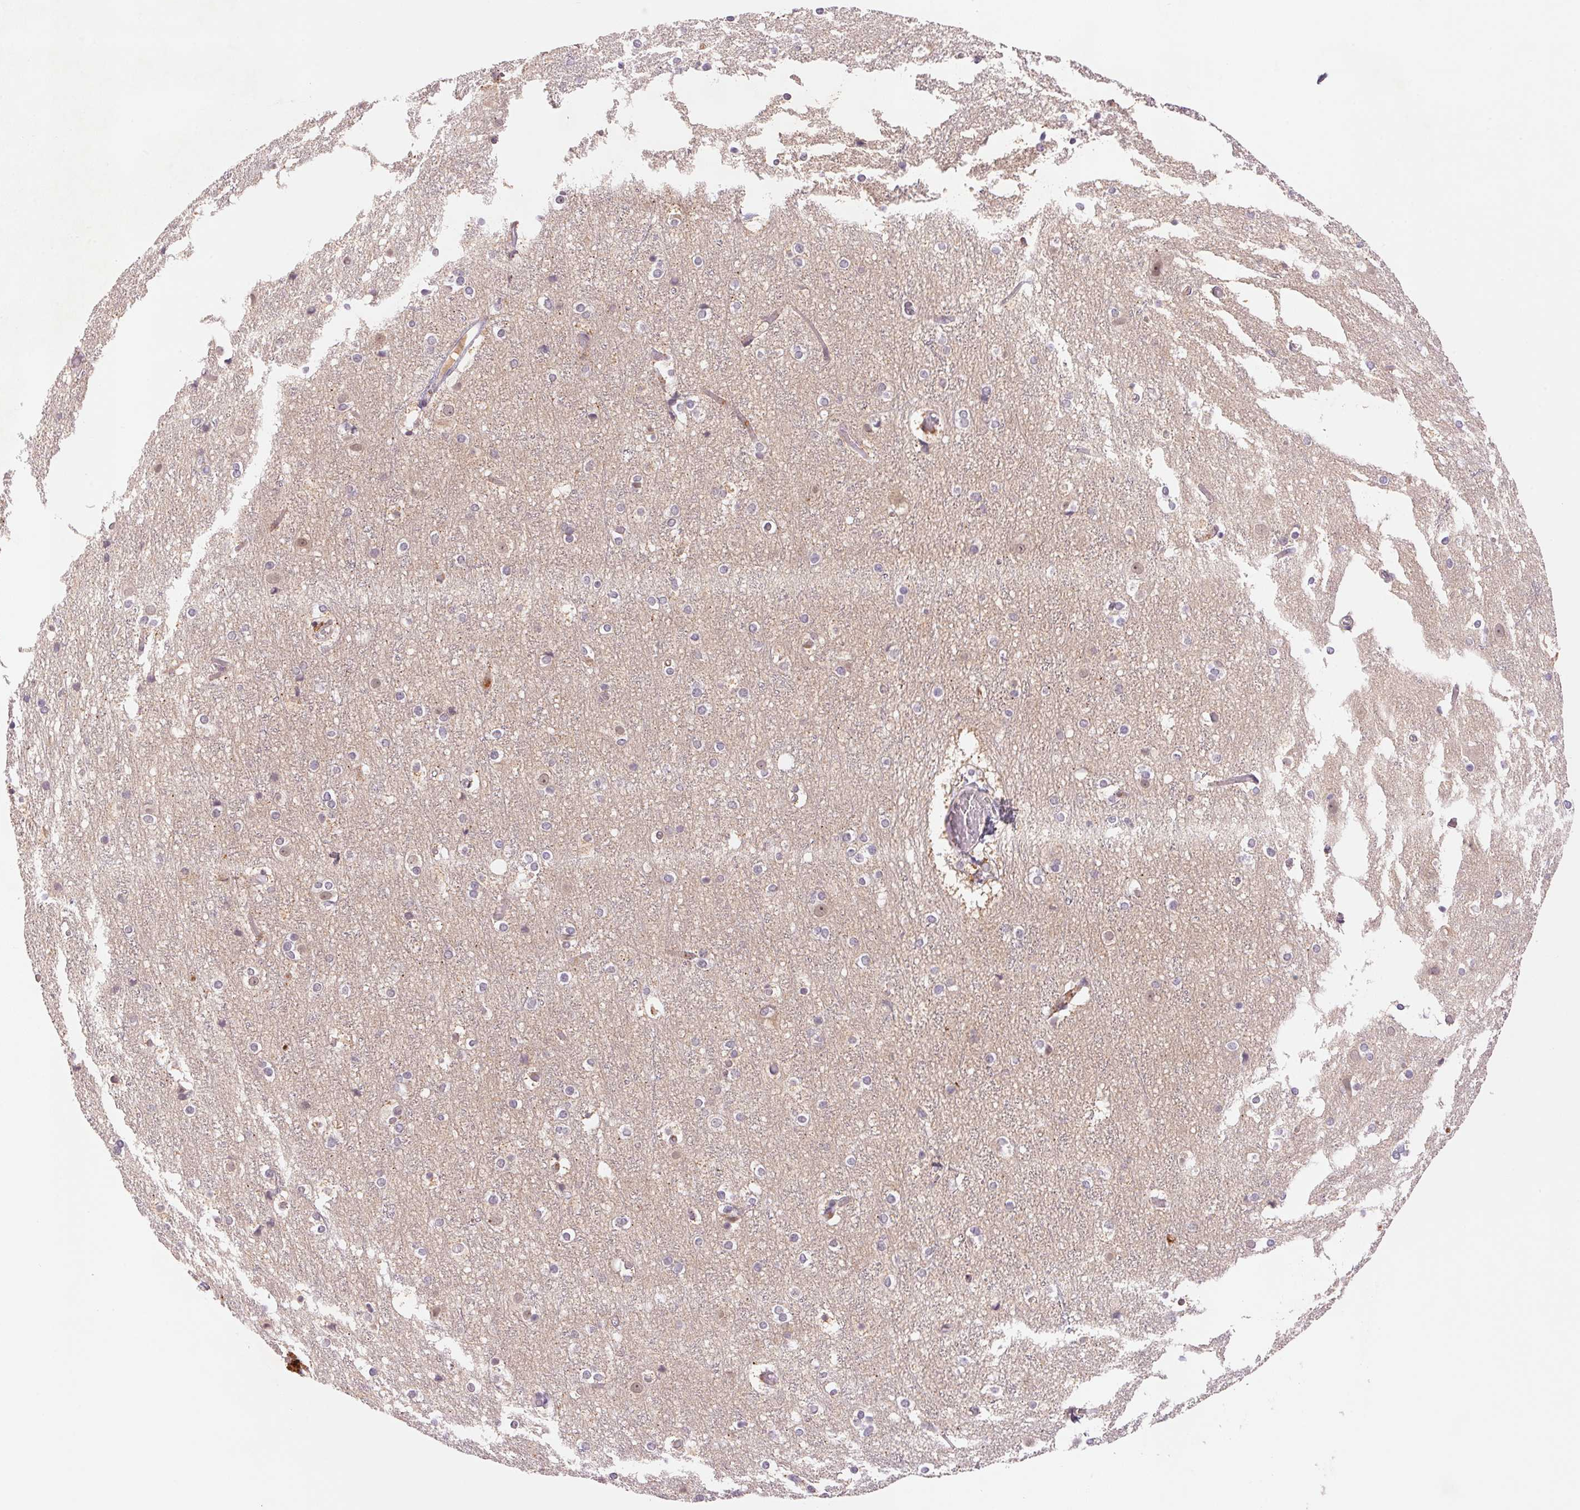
{"staining": {"intensity": "weak", "quantity": "25%-75%", "location": "cytoplasmic/membranous"}, "tissue": "cerebral cortex", "cell_type": "Endothelial cells", "image_type": "normal", "snomed": [{"axis": "morphology", "description": "Normal tissue, NOS"}, {"axis": "topography", "description": "Cerebral cortex"}], "caption": "Protein expression analysis of benign cerebral cortex shows weak cytoplasmic/membranous positivity in approximately 25%-75% of endothelial cells.", "gene": "BNIP5", "patient": {"sex": "female", "age": 52}}